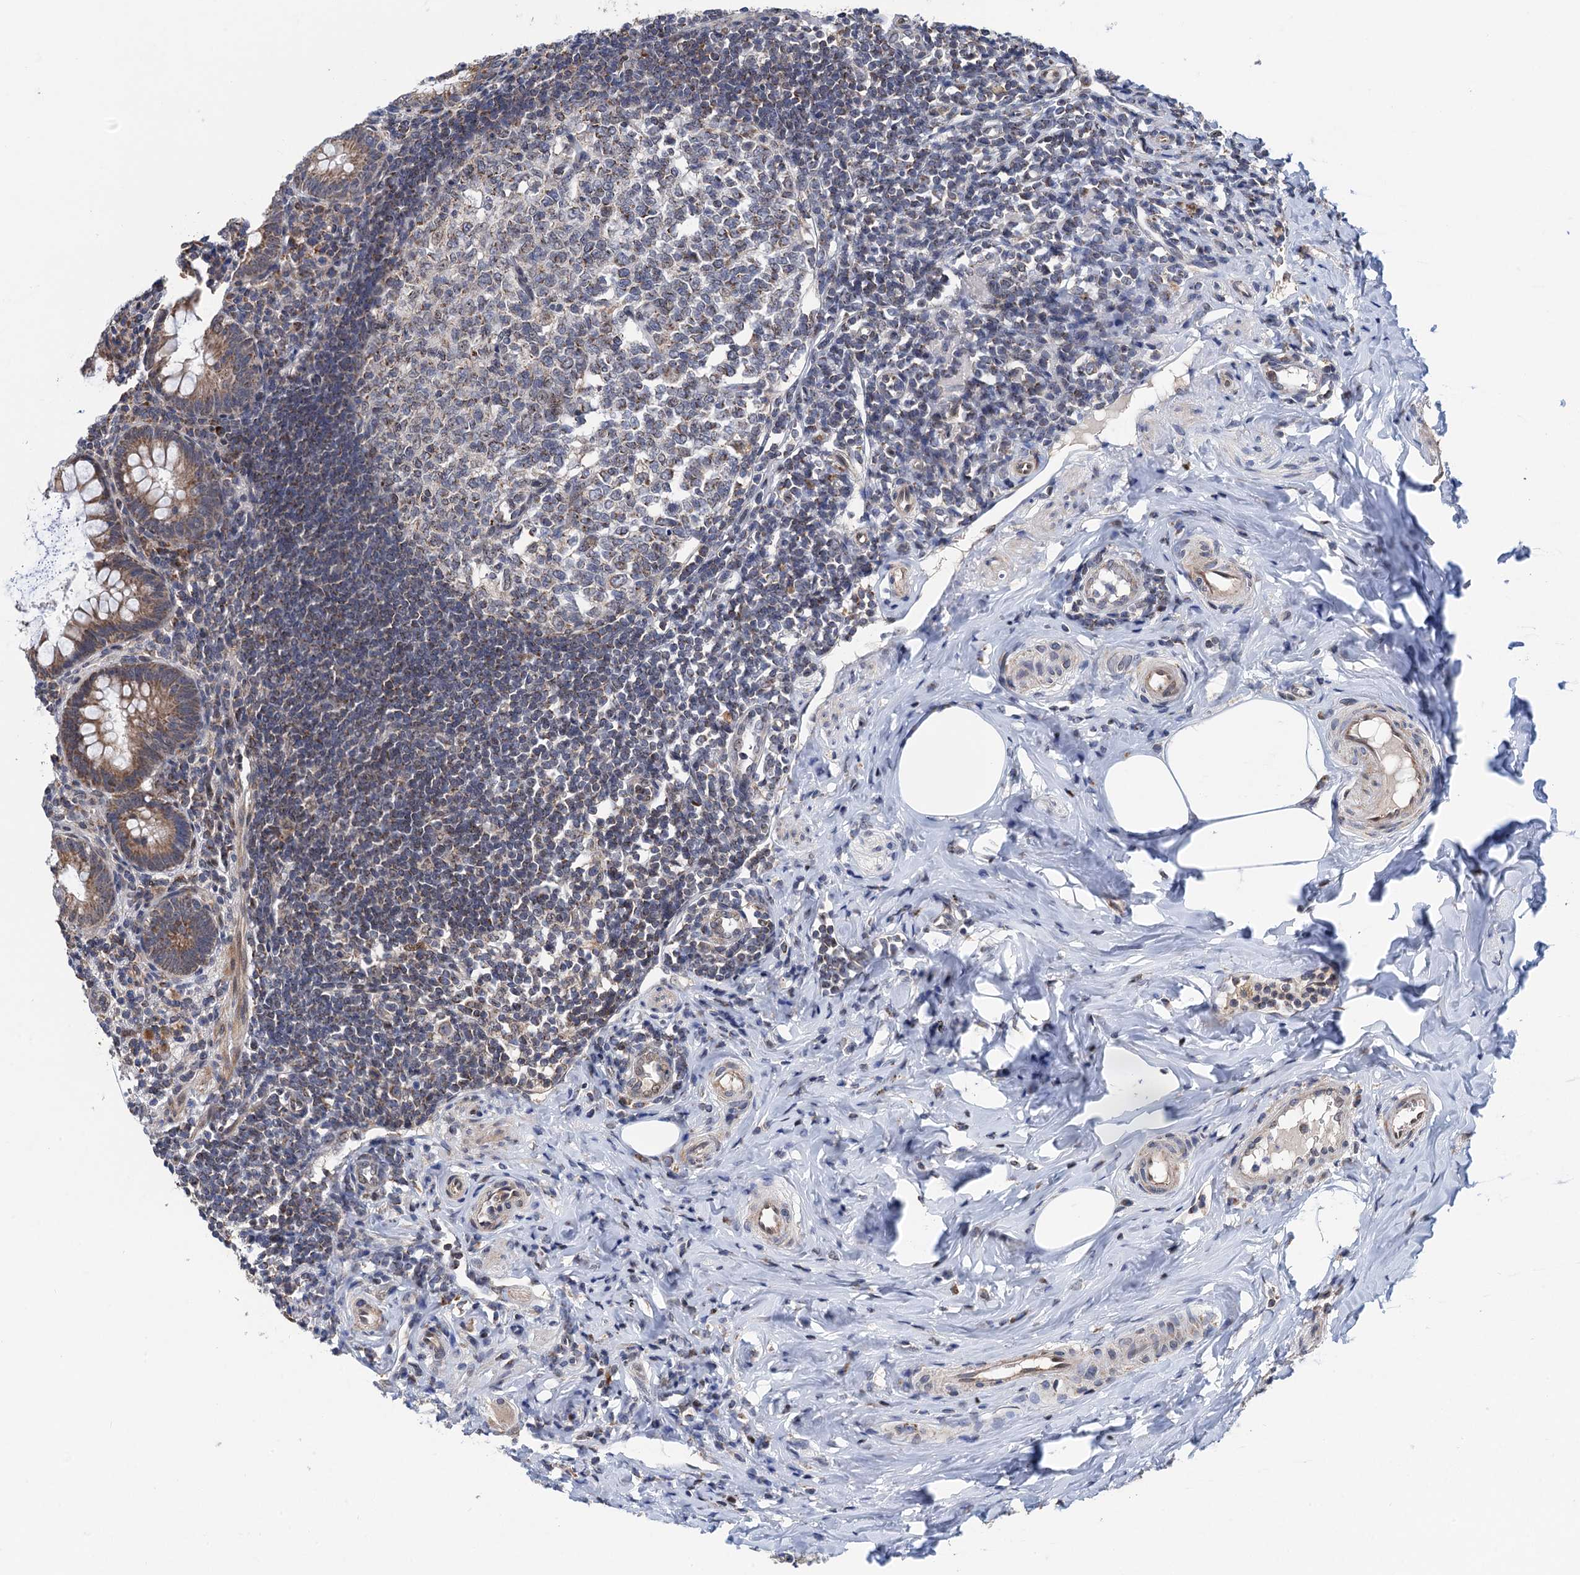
{"staining": {"intensity": "moderate", "quantity": ">75%", "location": "cytoplasmic/membranous"}, "tissue": "appendix", "cell_type": "Glandular cells", "image_type": "normal", "snomed": [{"axis": "morphology", "description": "Normal tissue, NOS"}, {"axis": "topography", "description": "Appendix"}], "caption": "Immunohistochemical staining of unremarkable appendix exhibits medium levels of moderate cytoplasmic/membranous expression in approximately >75% of glandular cells. (brown staining indicates protein expression, while blue staining denotes nuclei).", "gene": "CMPK2", "patient": {"sex": "female", "age": 33}}